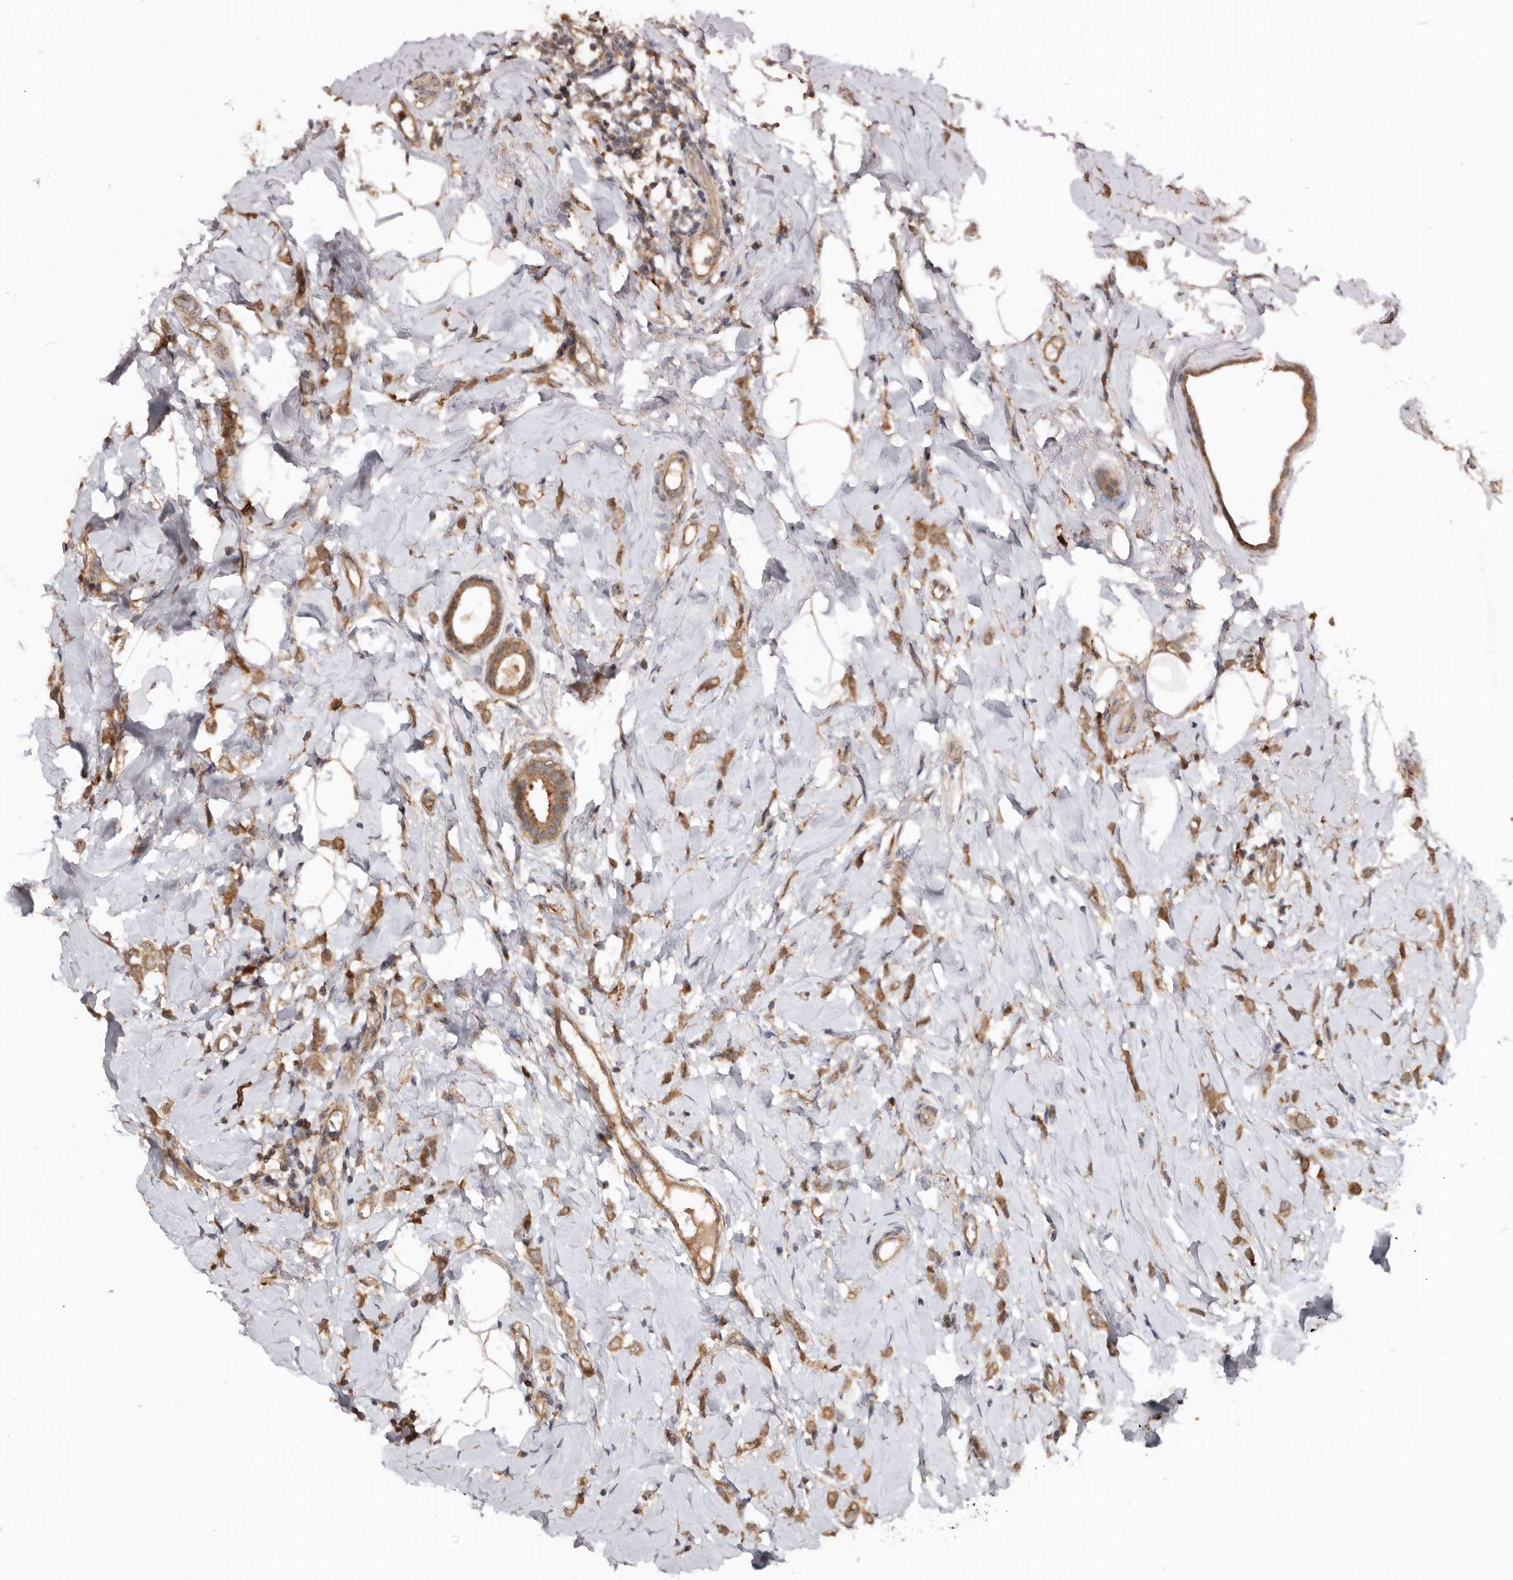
{"staining": {"intensity": "moderate", "quantity": ">75%", "location": "cytoplasmic/membranous"}, "tissue": "breast cancer", "cell_type": "Tumor cells", "image_type": "cancer", "snomed": [{"axis": "morphology", "description": "Lobular carcinoma"}, {"axis": "topography", "description": "Breast"}], "caption": "Immunohistochemical staining of lobular carcinoma (breast) reveals medium levels of moderate cytoplasmic/membranous protein staining in approximately >75% of tumor cells.", "gene": "RSPO2", "patient": {"sex": "female", "age": 47}}